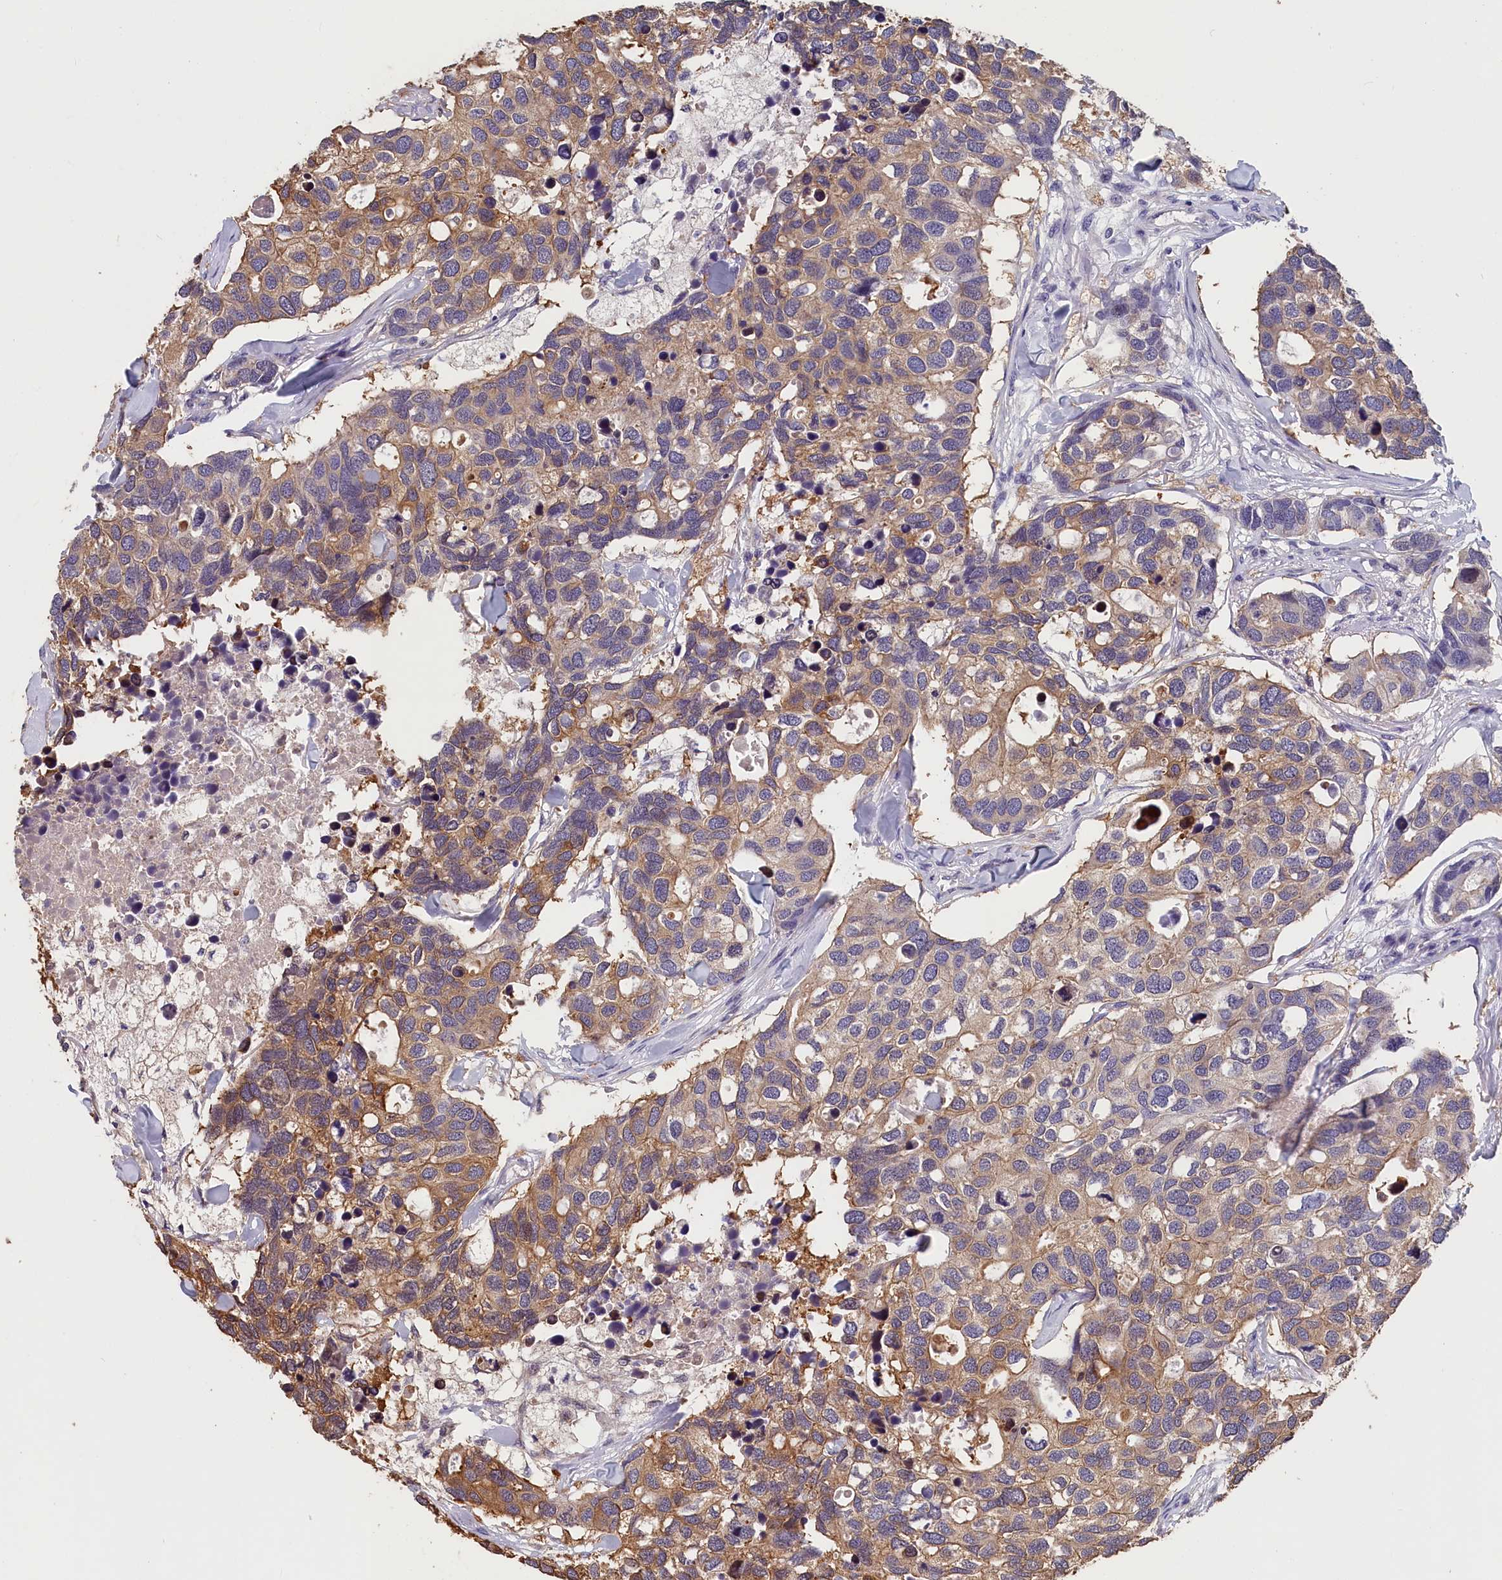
{"staining": {"intensity": "moderate", "quantity": ">75%", "location": "cytoplasmic/membranous"}, "tissue": "breast cancer", "cell_type": "Tumor cells", "image_type": "cancer", "snomed": [{"axis": "morphology", "description": "Duct carcinoma"}, {"axis": "topography", "description": "Breast"}], "caption": "Protein expression analysis of human infiltrating ductal carcinoma (breast) reveals moderate cytoplasmic/membranous positivity in about >75% of tumor cells.", "gene": "TMEM116", "patient": {"sex": "female", "age": 83}}